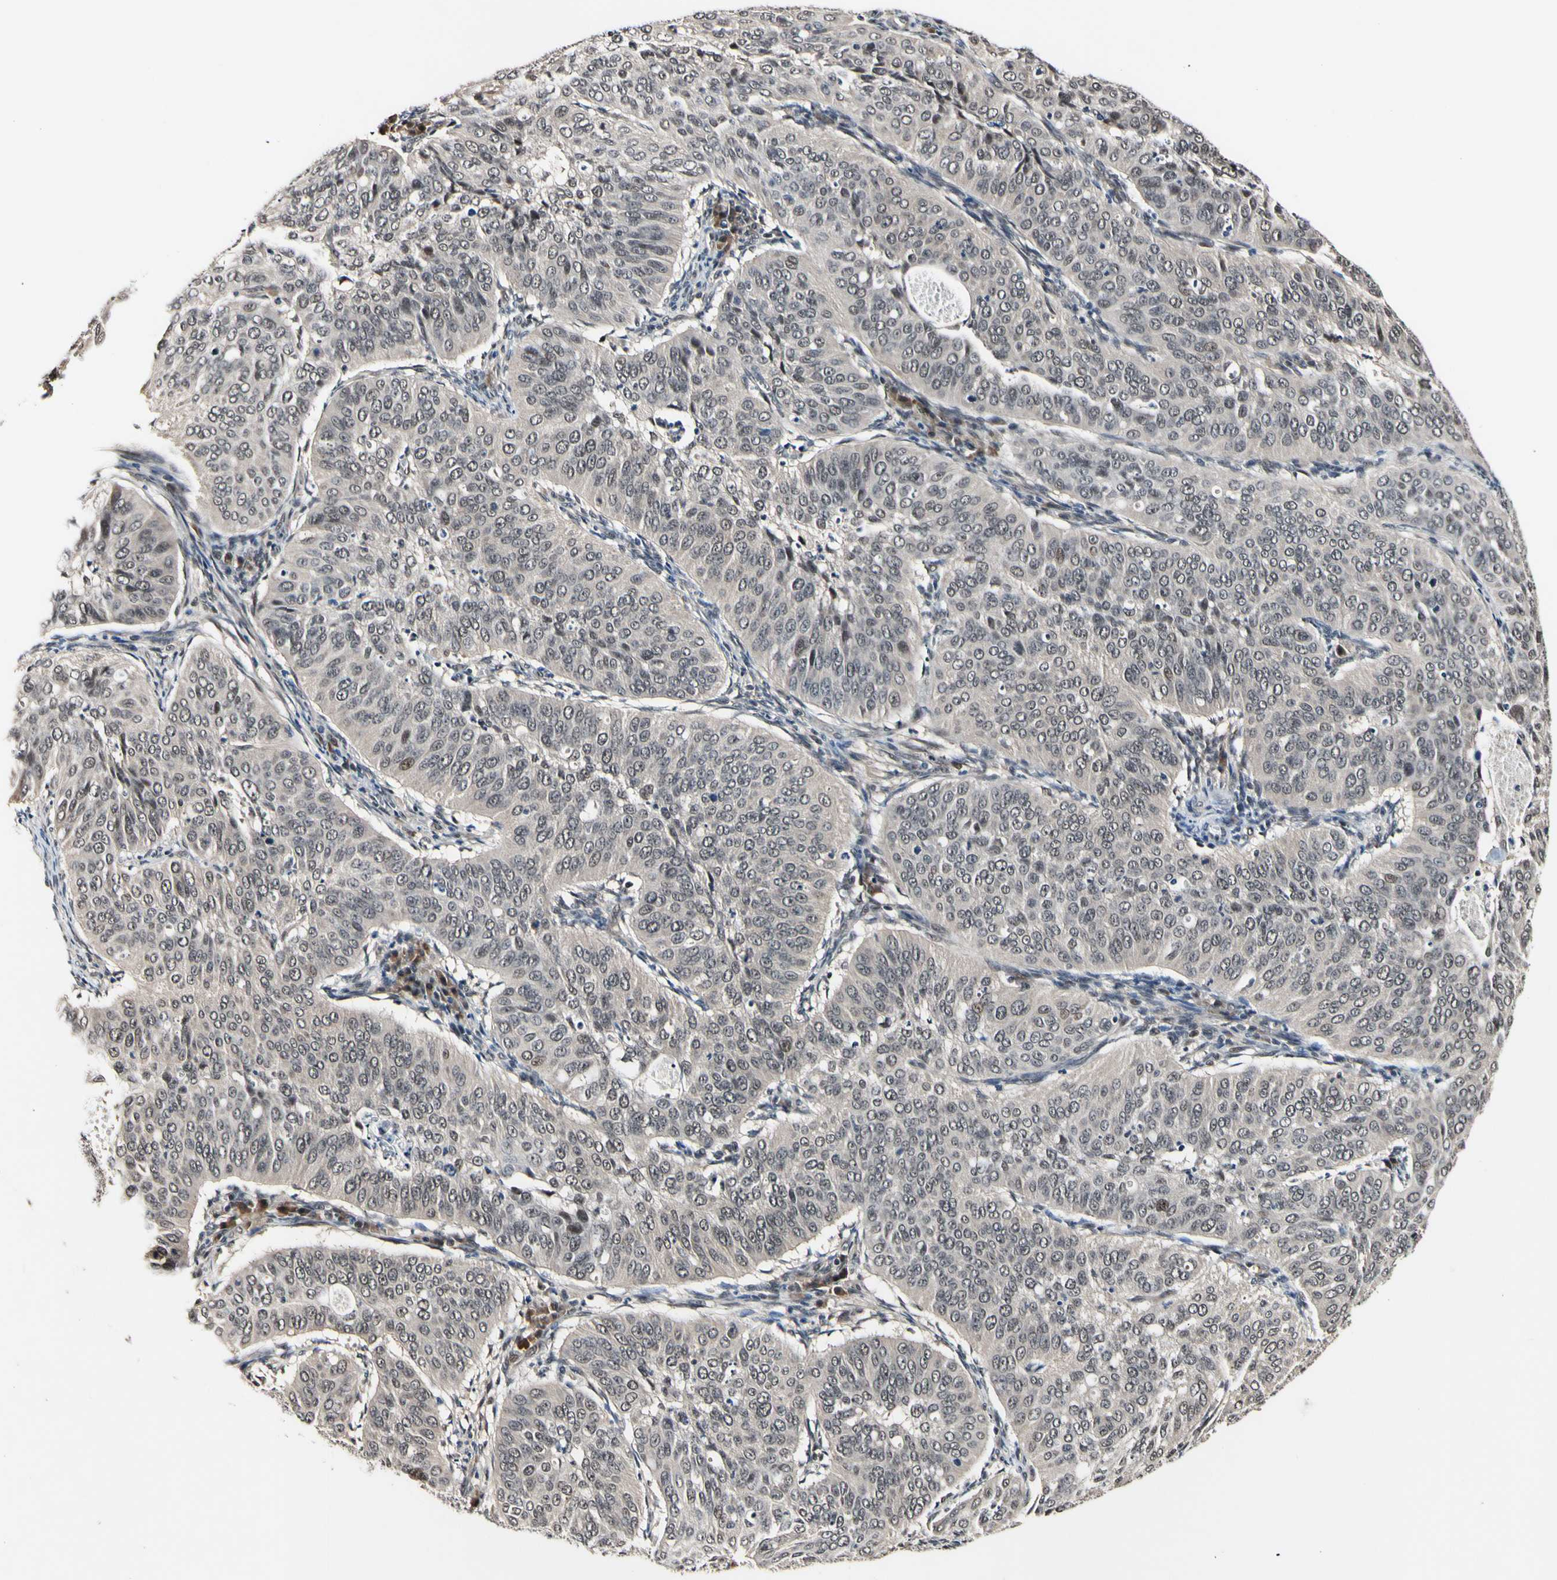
{"staining": {"intensity": "weak", "quantity": ">75%", "location": "cytoplasmic/membranous"}, "tissue": "cervical cancer", "cell_type": "Tumor cells", "image_type": "cancer", "snomed": [{"axis": "morphology", "description": "Normal tissue, NOS"}, {"axis": "morphology", "description": "Squamous cell carcinoma, NOS"}, {"axis": "topography", "description": "Cervix"}], "caption": "Immunohistochemical staining of cervical cancer shows low levels of weak cytoplasmic/membranous staining in about >75% of tumor cells.", "gene": "PSMD10", "patient": {"sex": "female", "age": 39}}